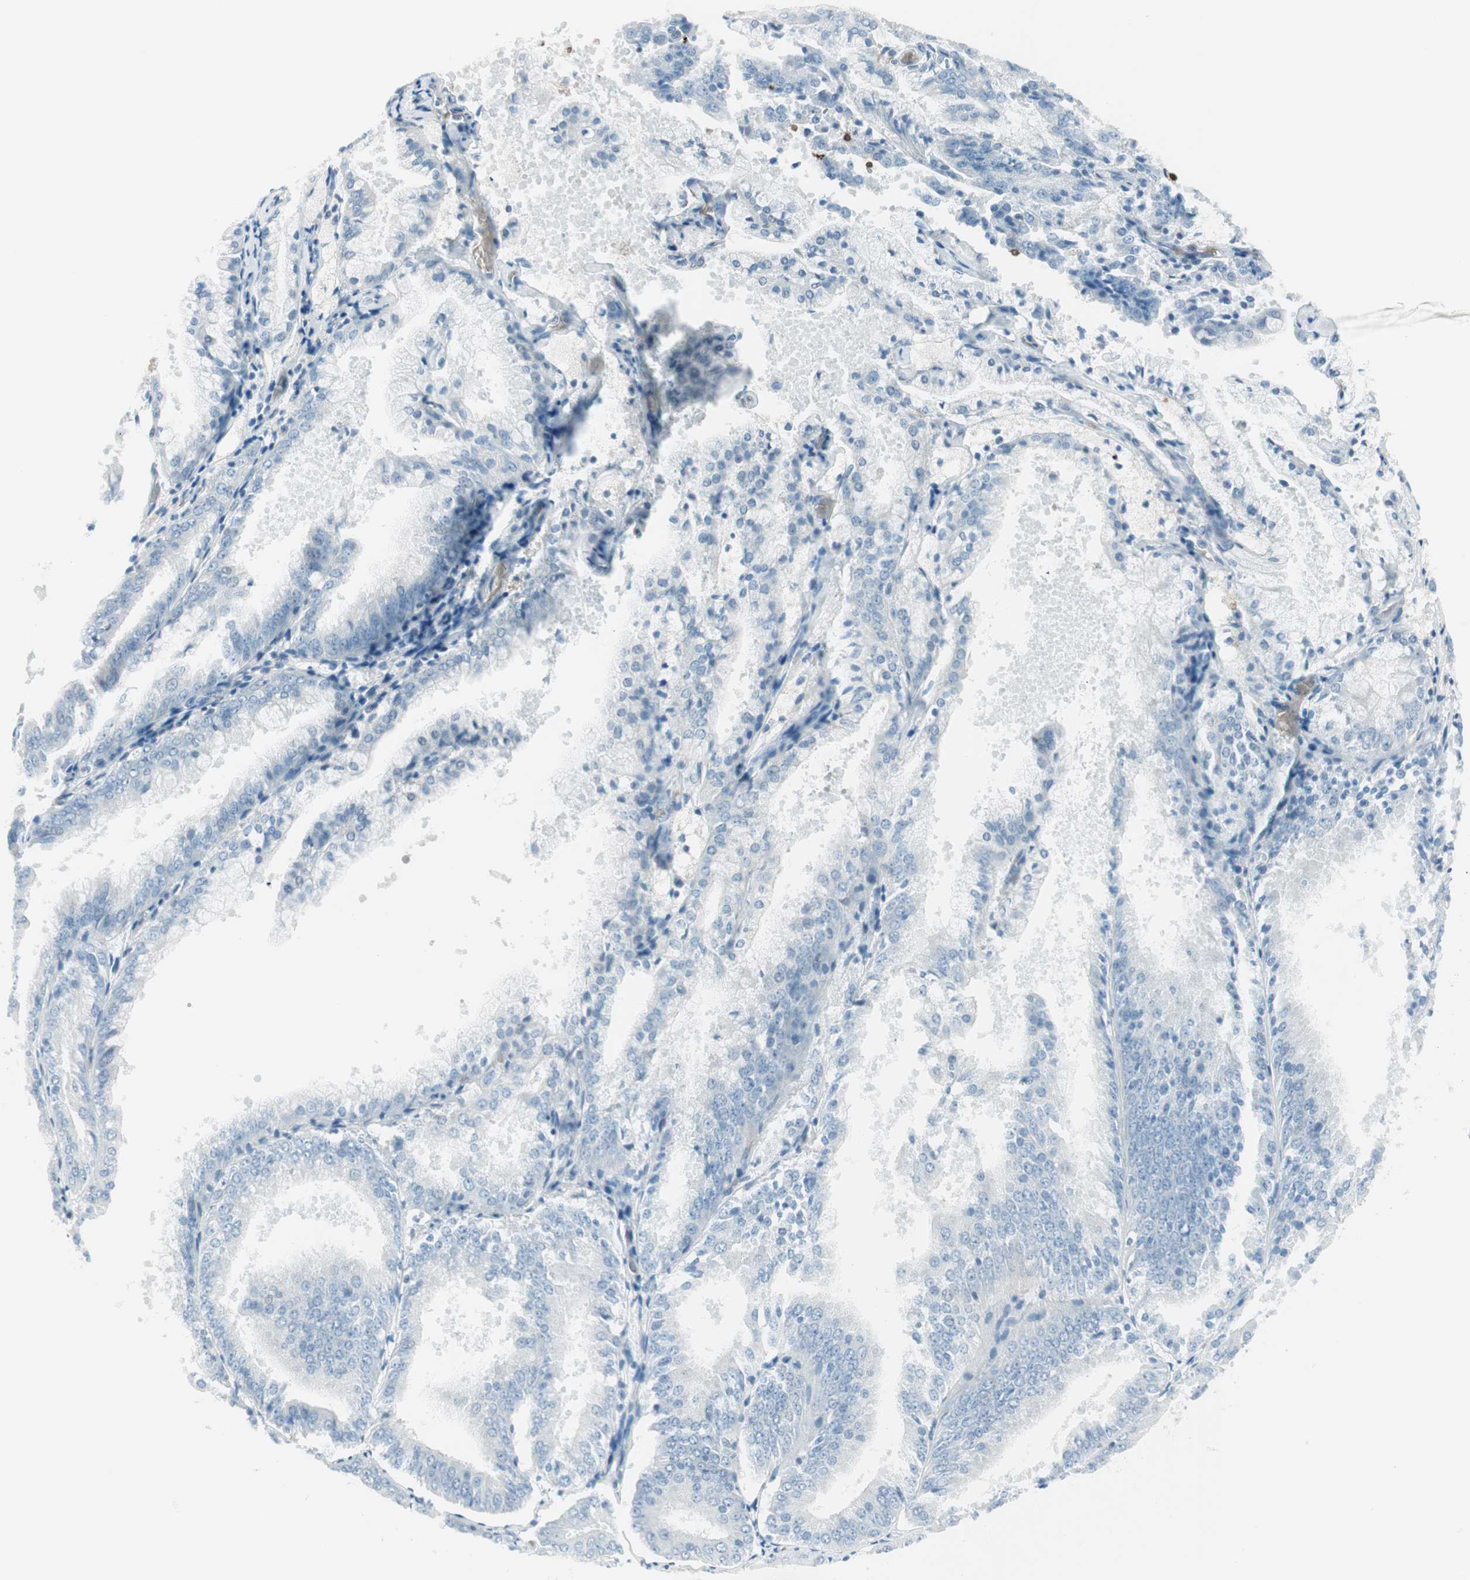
{"staining": {"intensity": "negative", "quantity": "none", "location": "none"}, "tissue": "endometrial cancer", "cell_type": "Tumor cells", "image_type": "cancer", "snomed": [{"axis": "morphology", "description": "Adenocarcinoma, NOS"}, {"axis": "topography", "description": "Endometrium"}], "caption": "The histopathology image displays no significant positivity in tumor cells of endometrial cancer.", "gene": "MAP4K1", "patient": {"sex": "female", "age": 63}}